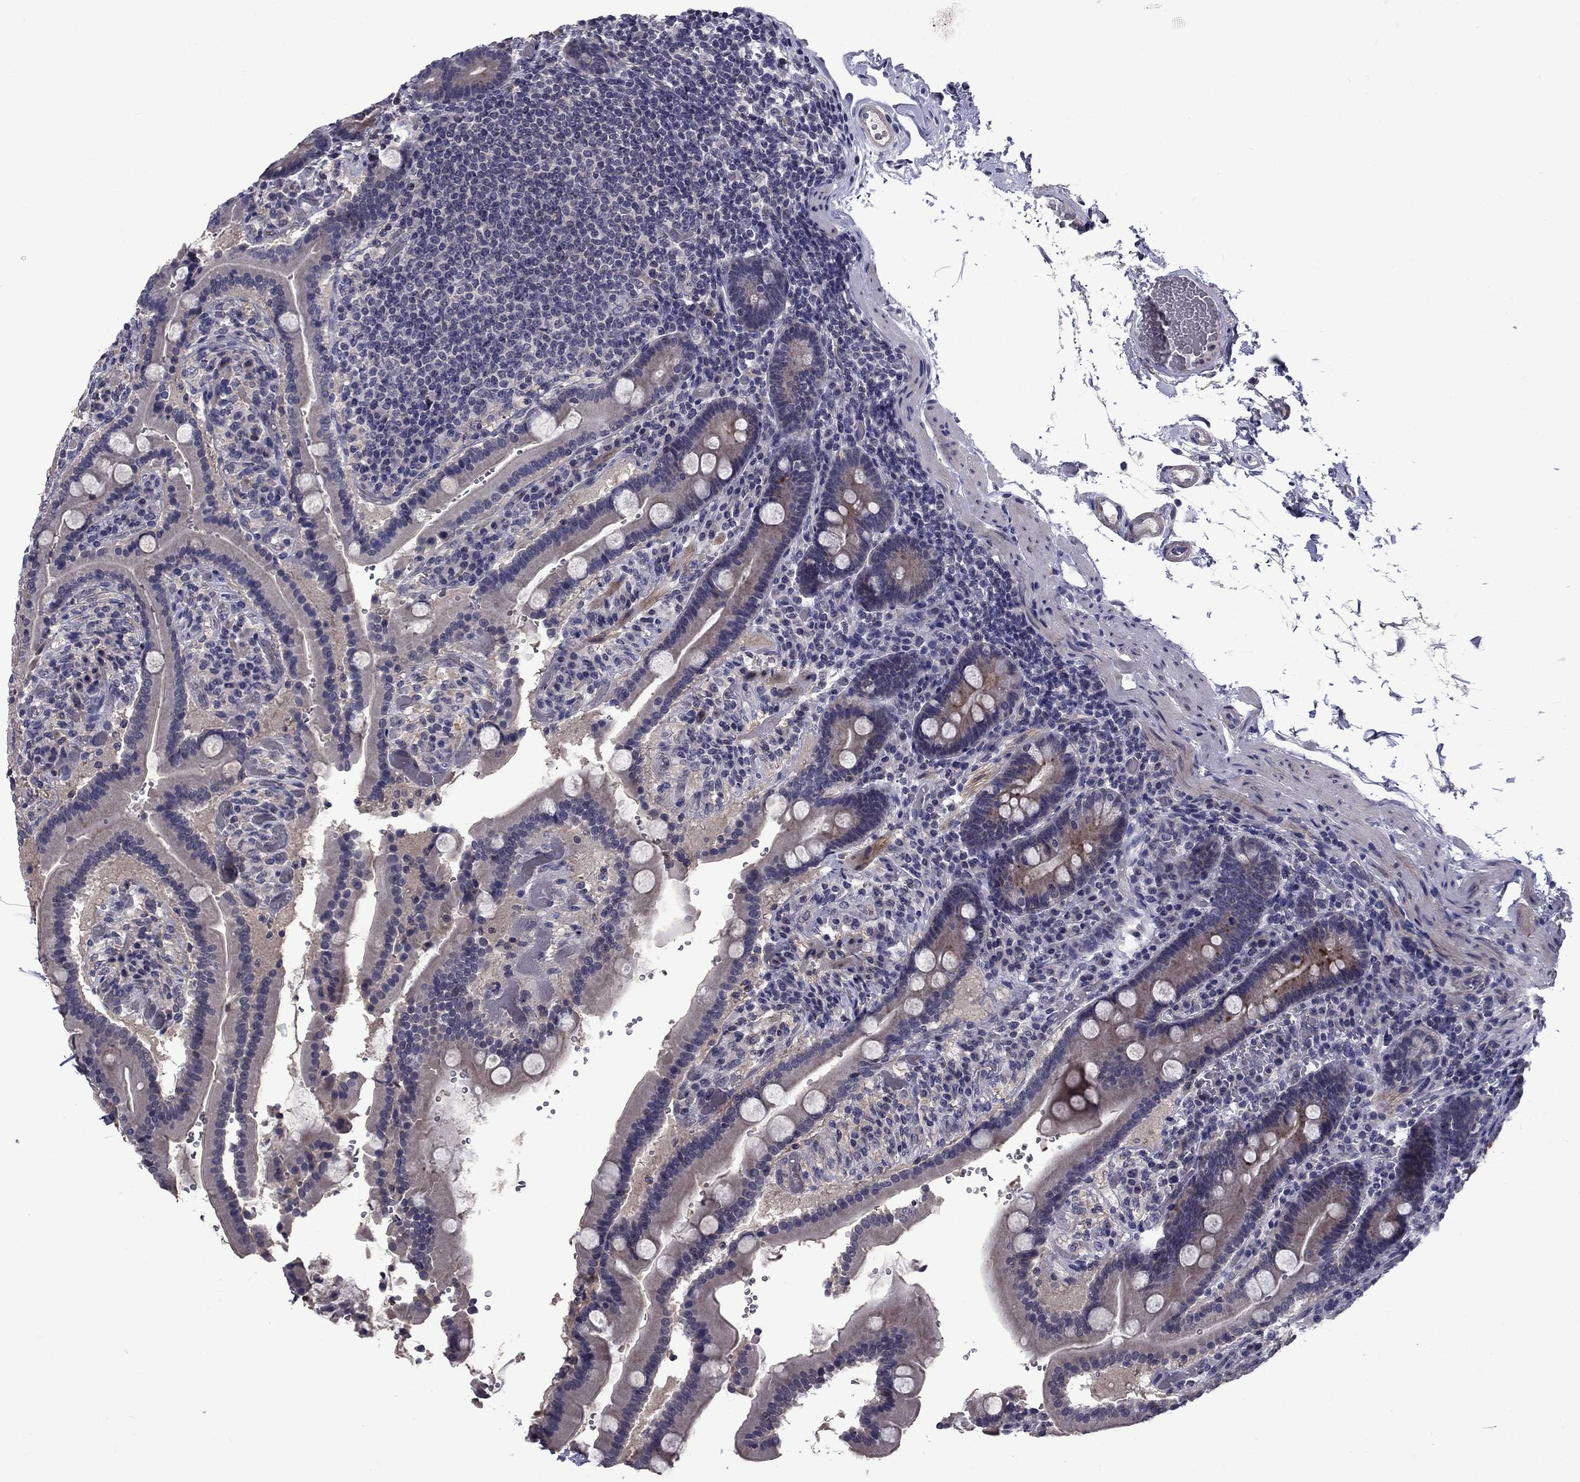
{"staining": {"intensity": "moderate", "quantity": "<25%", "location": "cytoplasmic/membranous"}, "tissue": "duodenum", "cell_type": "Glandular cells", "image_type": "normal", "snomed": [{"axis": "morphology", "description": "Normal tissue, NOS"}, {"axis": "topography", "description": "Duodenum"}], "caption": "Immunohistochemistry (IHC) of unremarkable human duodenum displays low levels of moderate cytoplasmic/membranous expression in about <25% of glandular cells.", "gene": "SNTA1", "patient": {"sex": "female", "age": 62}}